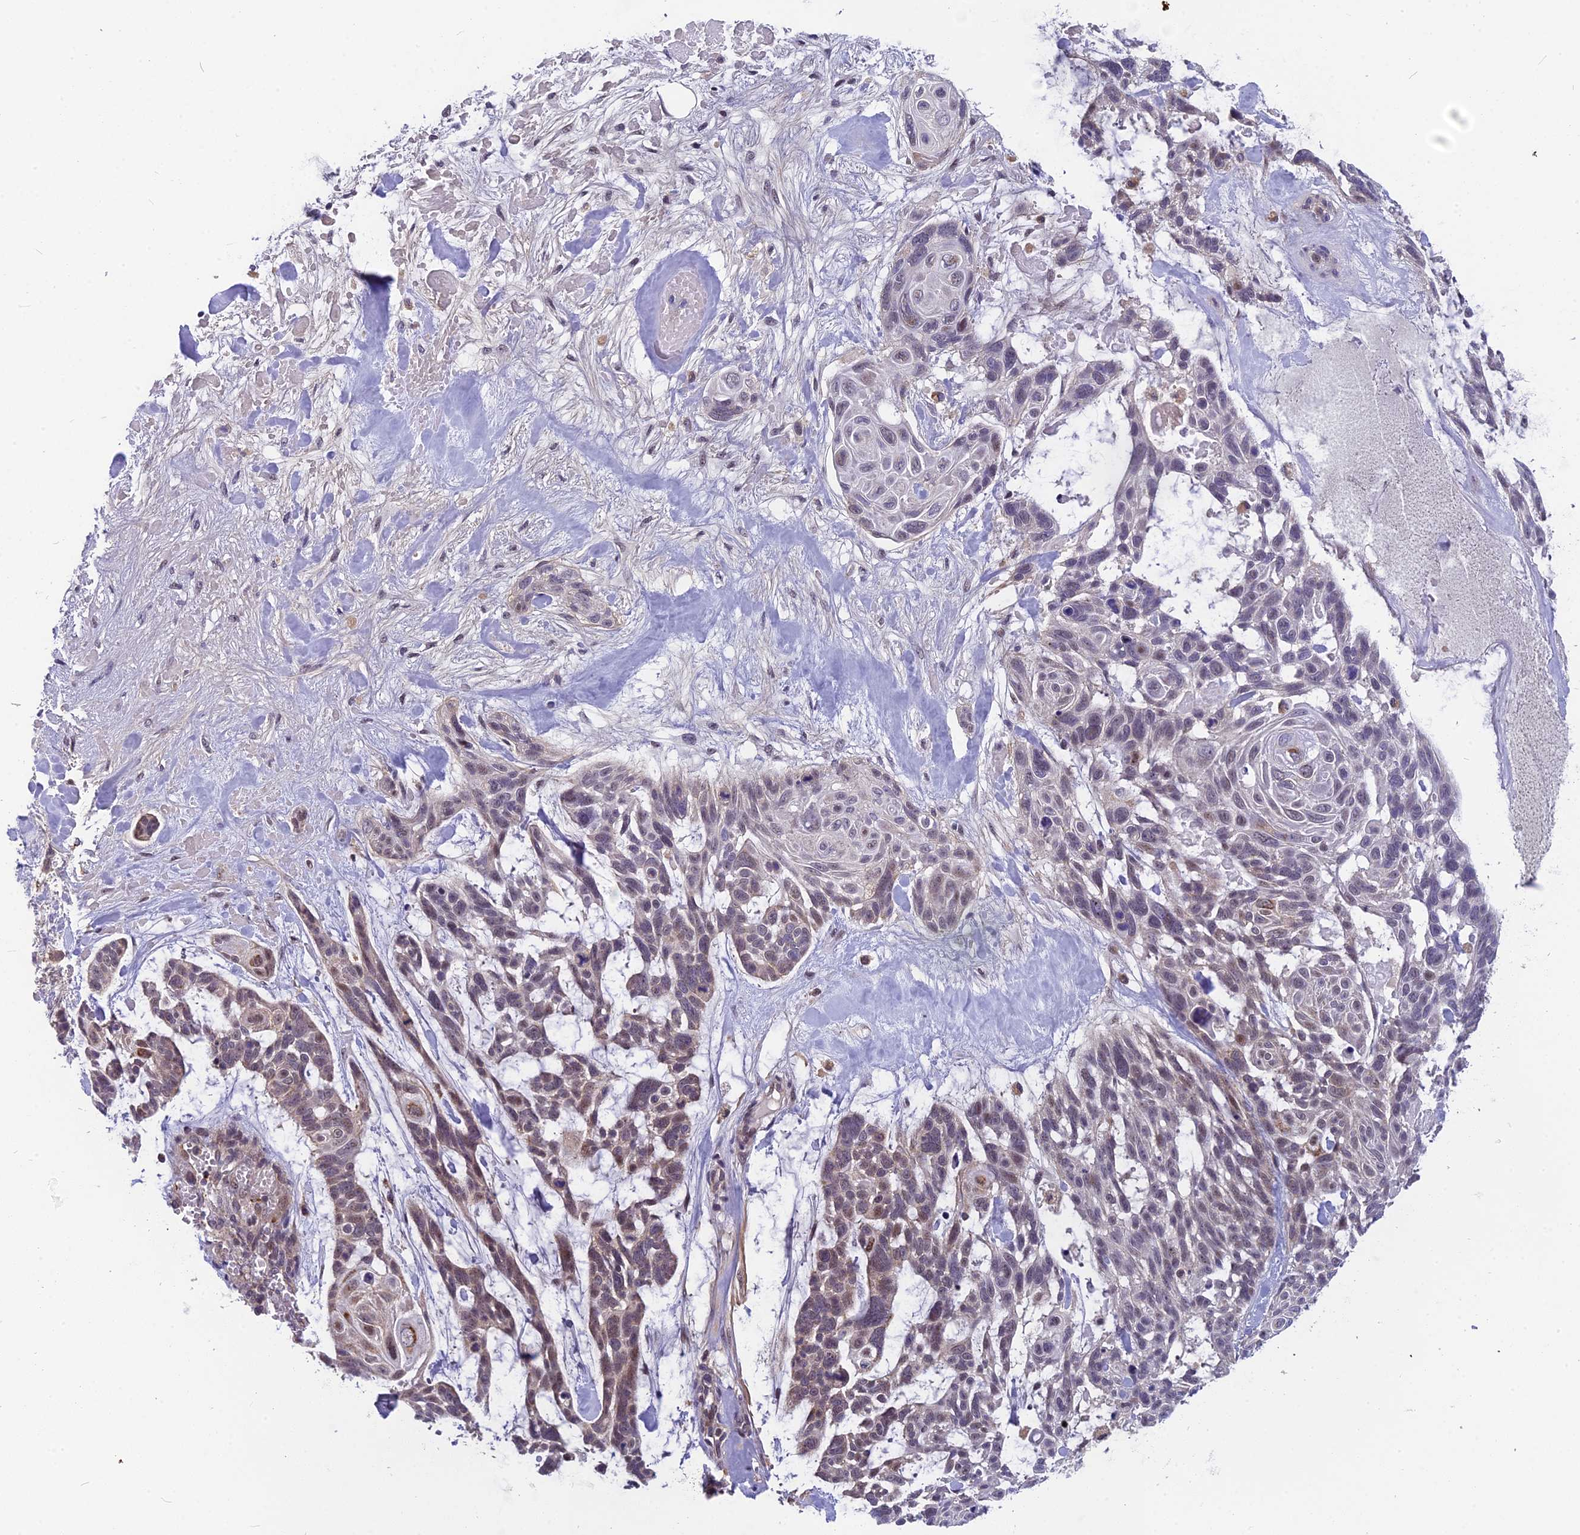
{"staining": {"intensity": "weak", "quantity": "<25%", "location": "cytoplasmic/membranous,nuclear"}, "tissue": "skin cancer", "cell_type": "Tumor cells", "image_type": "cancer", "snomed": [{"axis": "morphology", "description": "Basal cell carcinoma"}, {"axis": "topography", "description": "Skin"}], "caption": "Tumor cells are negative for brown protein staining in skin basal cell carcinoma. Nuclei are stained in blue.", "gene": "CMC1", "patient": {"sex": "male", "age": 88}}